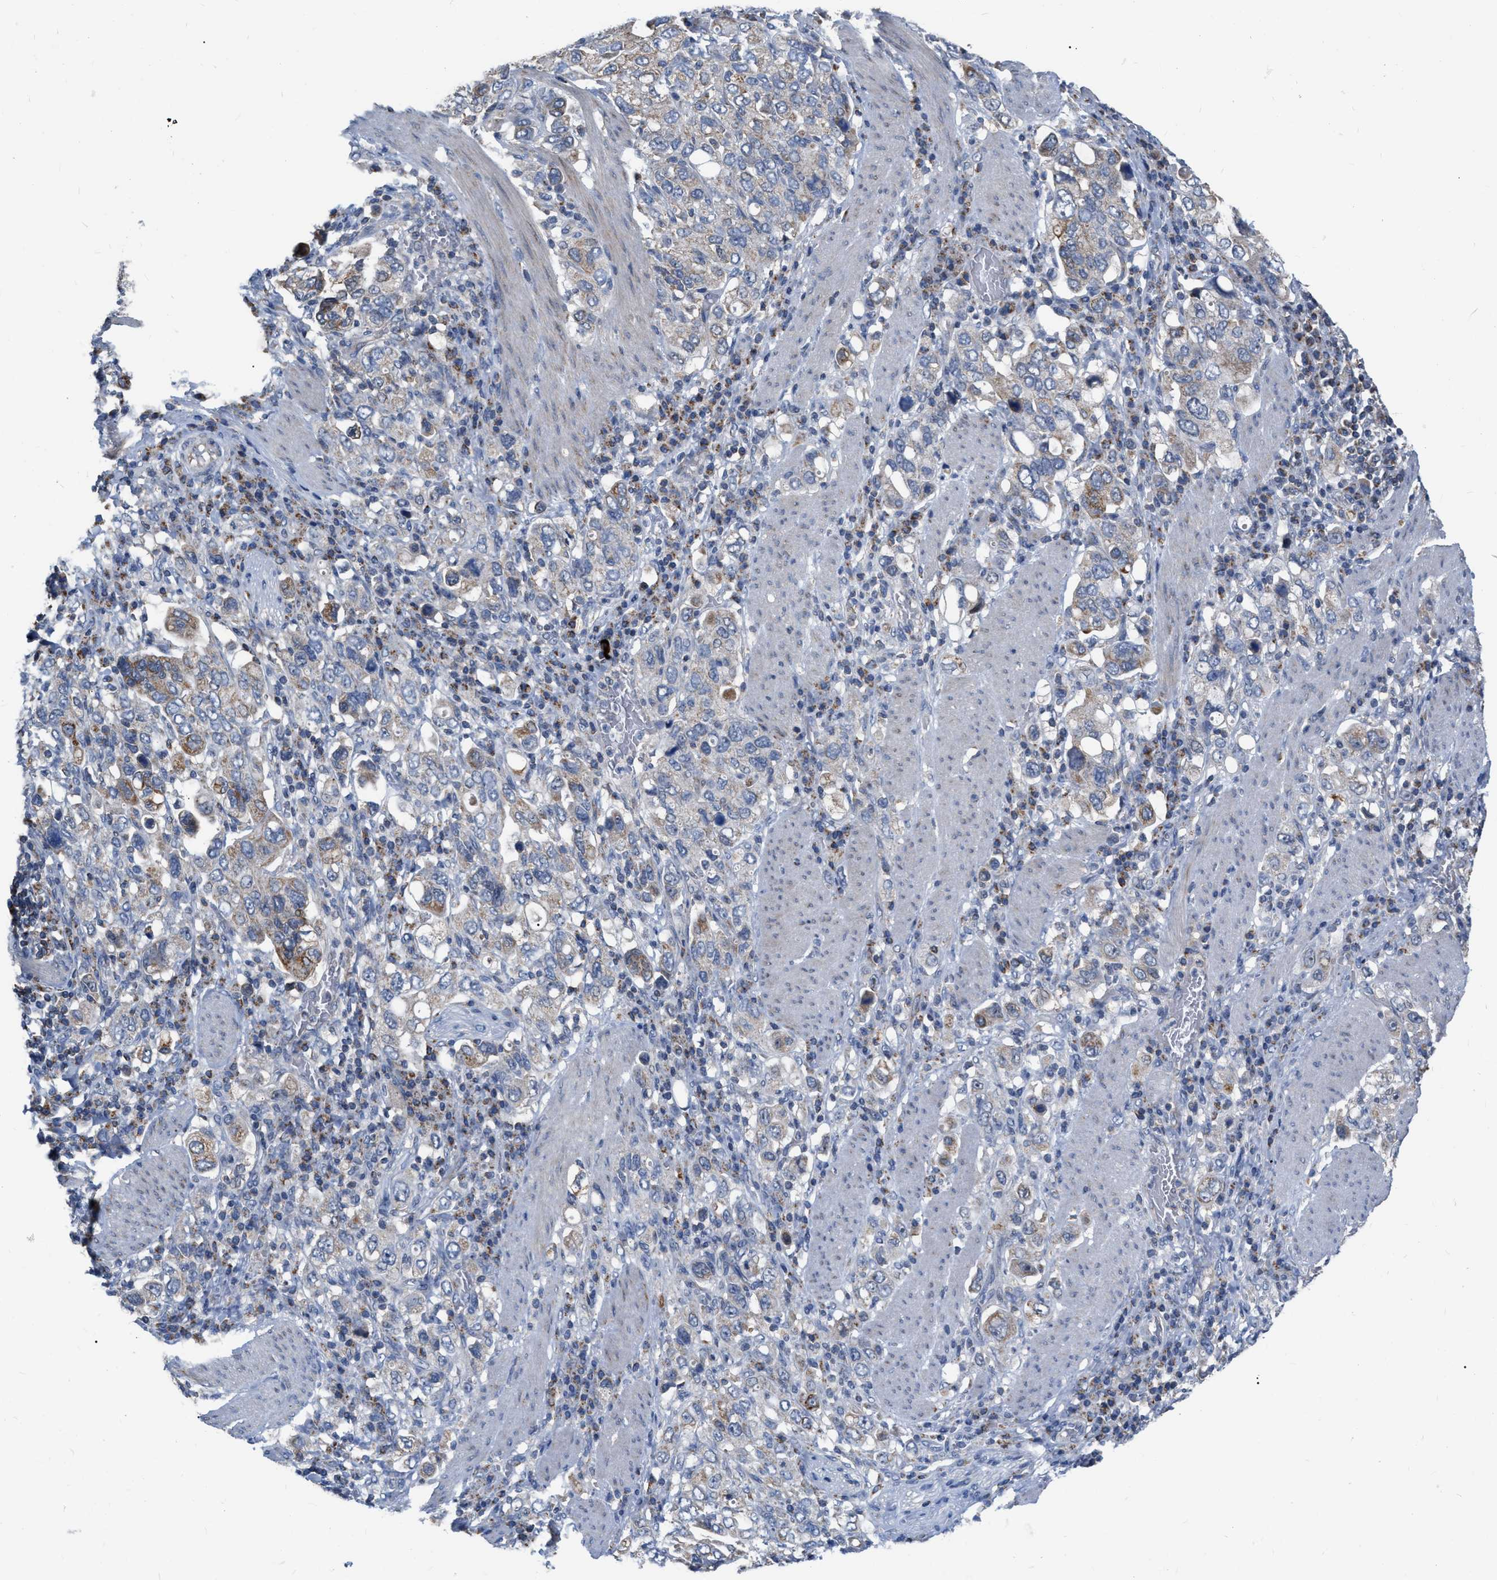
{"staining": {"intensity": "weak", "quantity": "25%-75%", "location": "cytoplasmic/membranous"}, "tissue": "stomach cancer", "cell_type": "Tumor cells", "image_type": "cancer", "snomed": [{"axis": "morphology", "description": "Adenocarcinoma, NOS"}, {"axis": "topography", "description": "Stomach, upper"}], "caption": "A high-resolution image shows immunohistochemistry staining of stomach cancer, which reveals weak cytoplasmic/membranous expression in about 25%-75% of tumor cells. The staining was performed using DAB, with brown indicating positive protein expression. Nuclei are stained blue with hematoxylin.", "gene": "DDX56", "patient": {"sex": "male", "age": 62}}